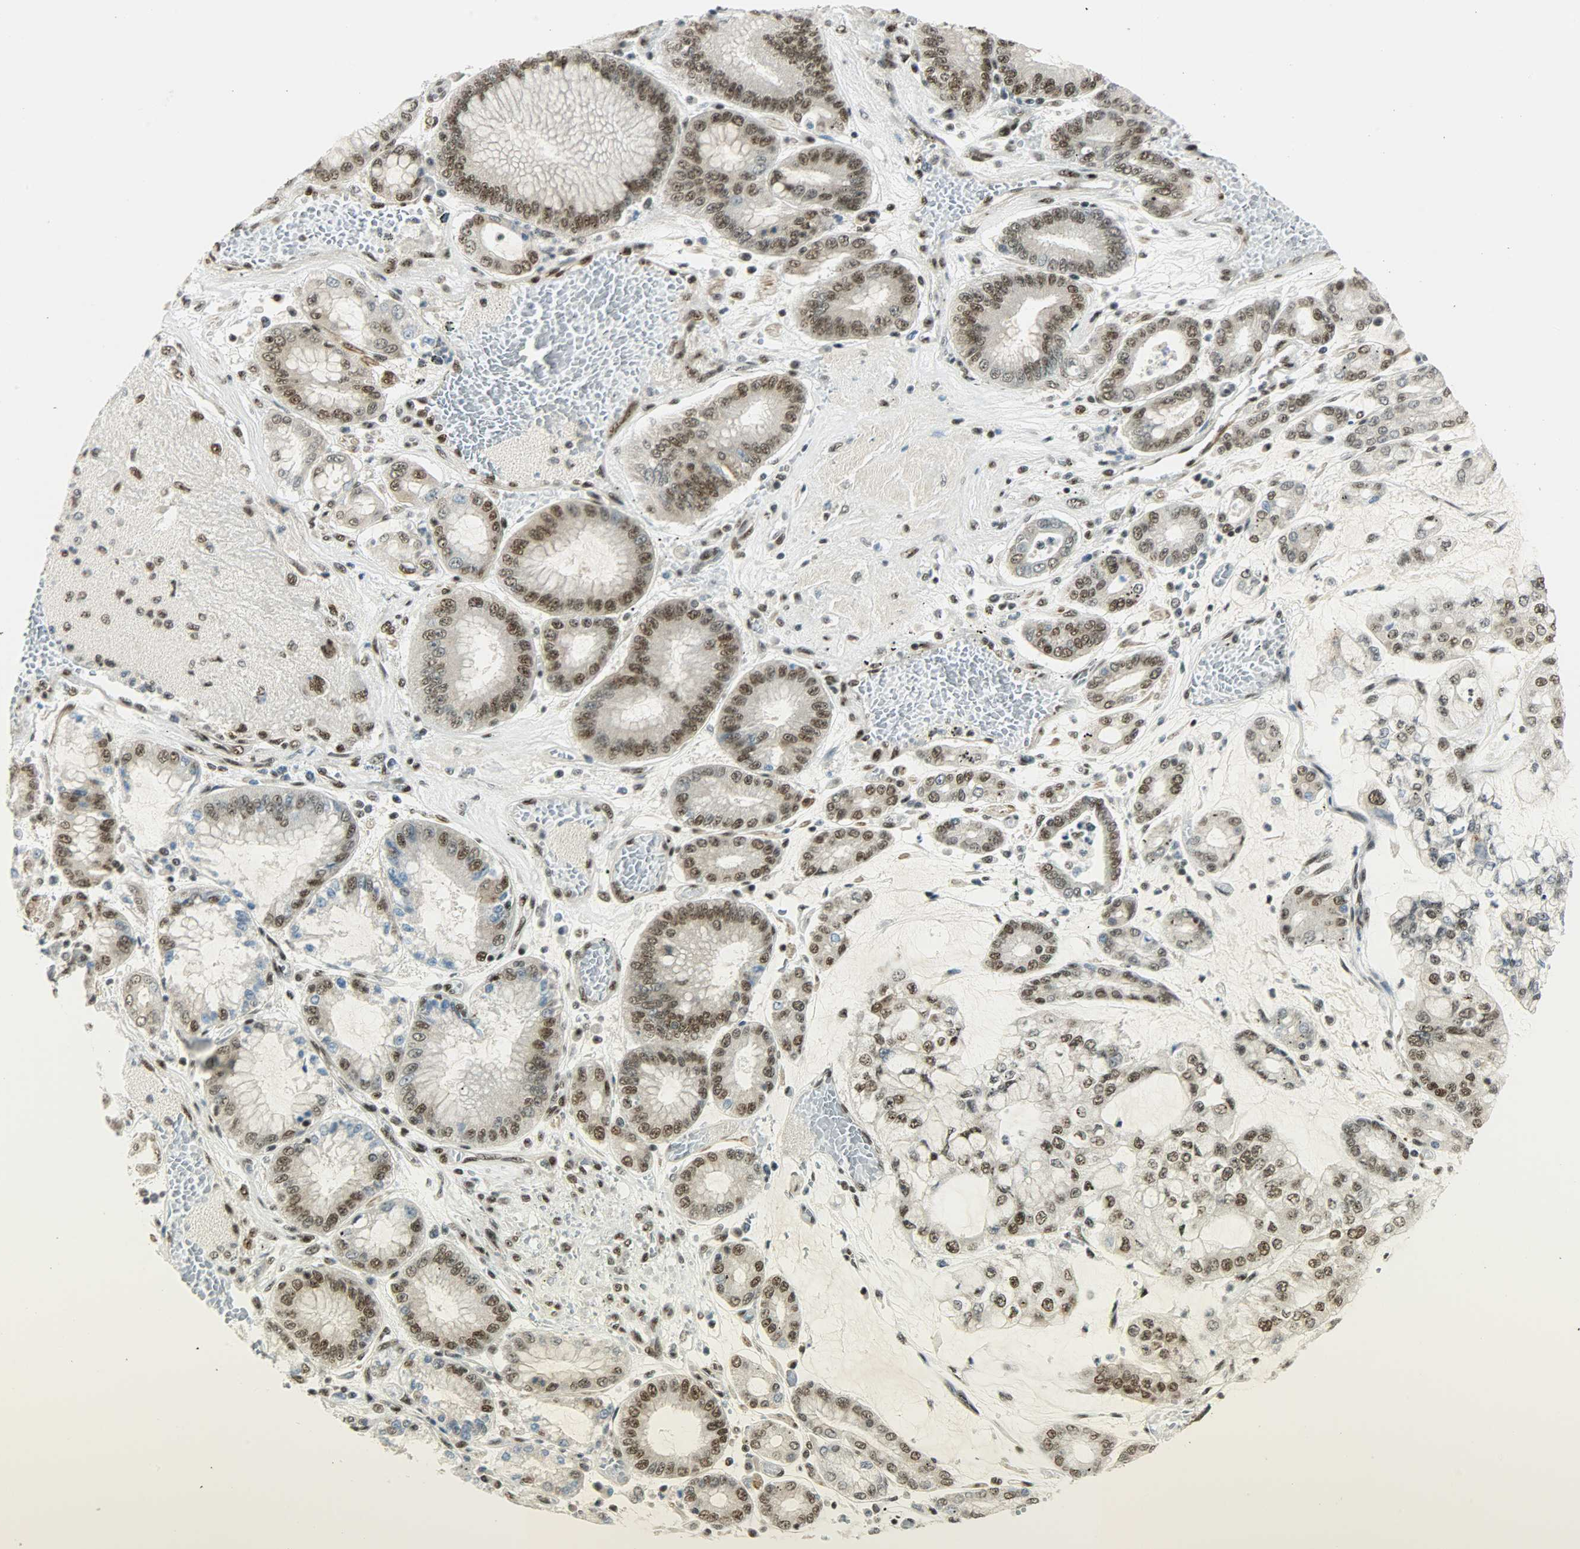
{"staining": {"intensity": "moderate", "quantity": ">75%", "location": "nuclear"}, "tissue": "stomach cancer", "cell_type": "Tumor cells", "image_type": "cancer", "snomed": [{"axis": "morphology", "description": "Normal tissue, NOS"}, {"axis": "morphology", "description": "Adenocarcinoma, NOS"}, {"axis": "topography", "description": "Stomach, upper"}, {"axis": "topography", "description": "Stomach"}], "caption": "A medium amount of moderate nuclear positivity is identified in approximately >75% of tumor cells in stomach adenocarcinoma tissue.", "gene": "SUGP1", "patient": {"sex": "male", "age": 76}}